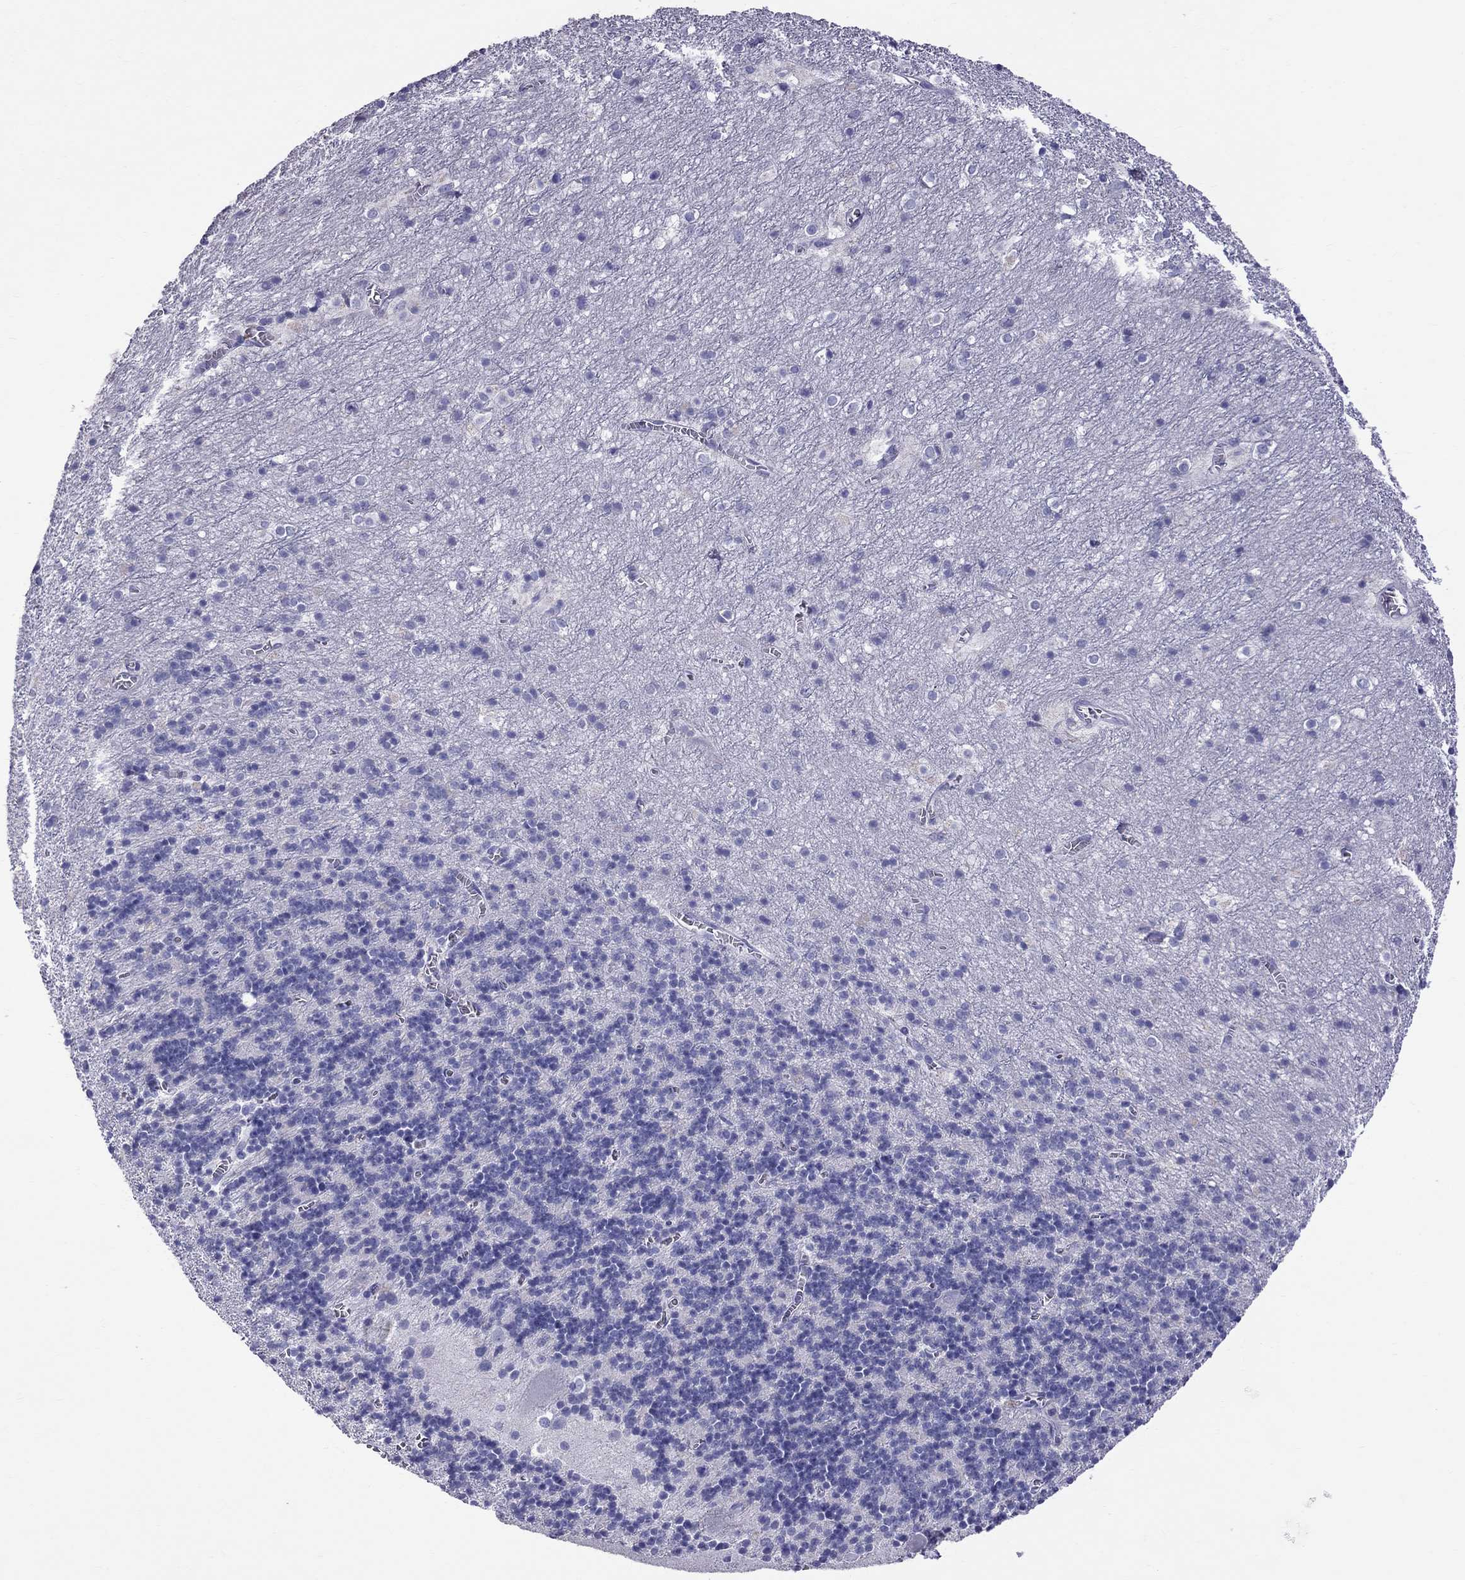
{"staining": {"intensity": "negative", "quantity": "none", "location": "none"}, "tissue": "cerebellum", "cell_type": "Cells in granular layer", "image_type": "normal", "snomed": [{"axis": "morphology", "description": "Normal tissue, NOS"}, {"axis": "topography", "description": "Cerebellum"}], "caption": "Micrograph shows no protein positivity in cells in granular layer of normal cerebellum. (DAB immunohistochemistry (IHC) visualized using brightfield microscopy, high magnification).", "gene": "TTLL13", "patient": {"sex": "male", "age": 70}}